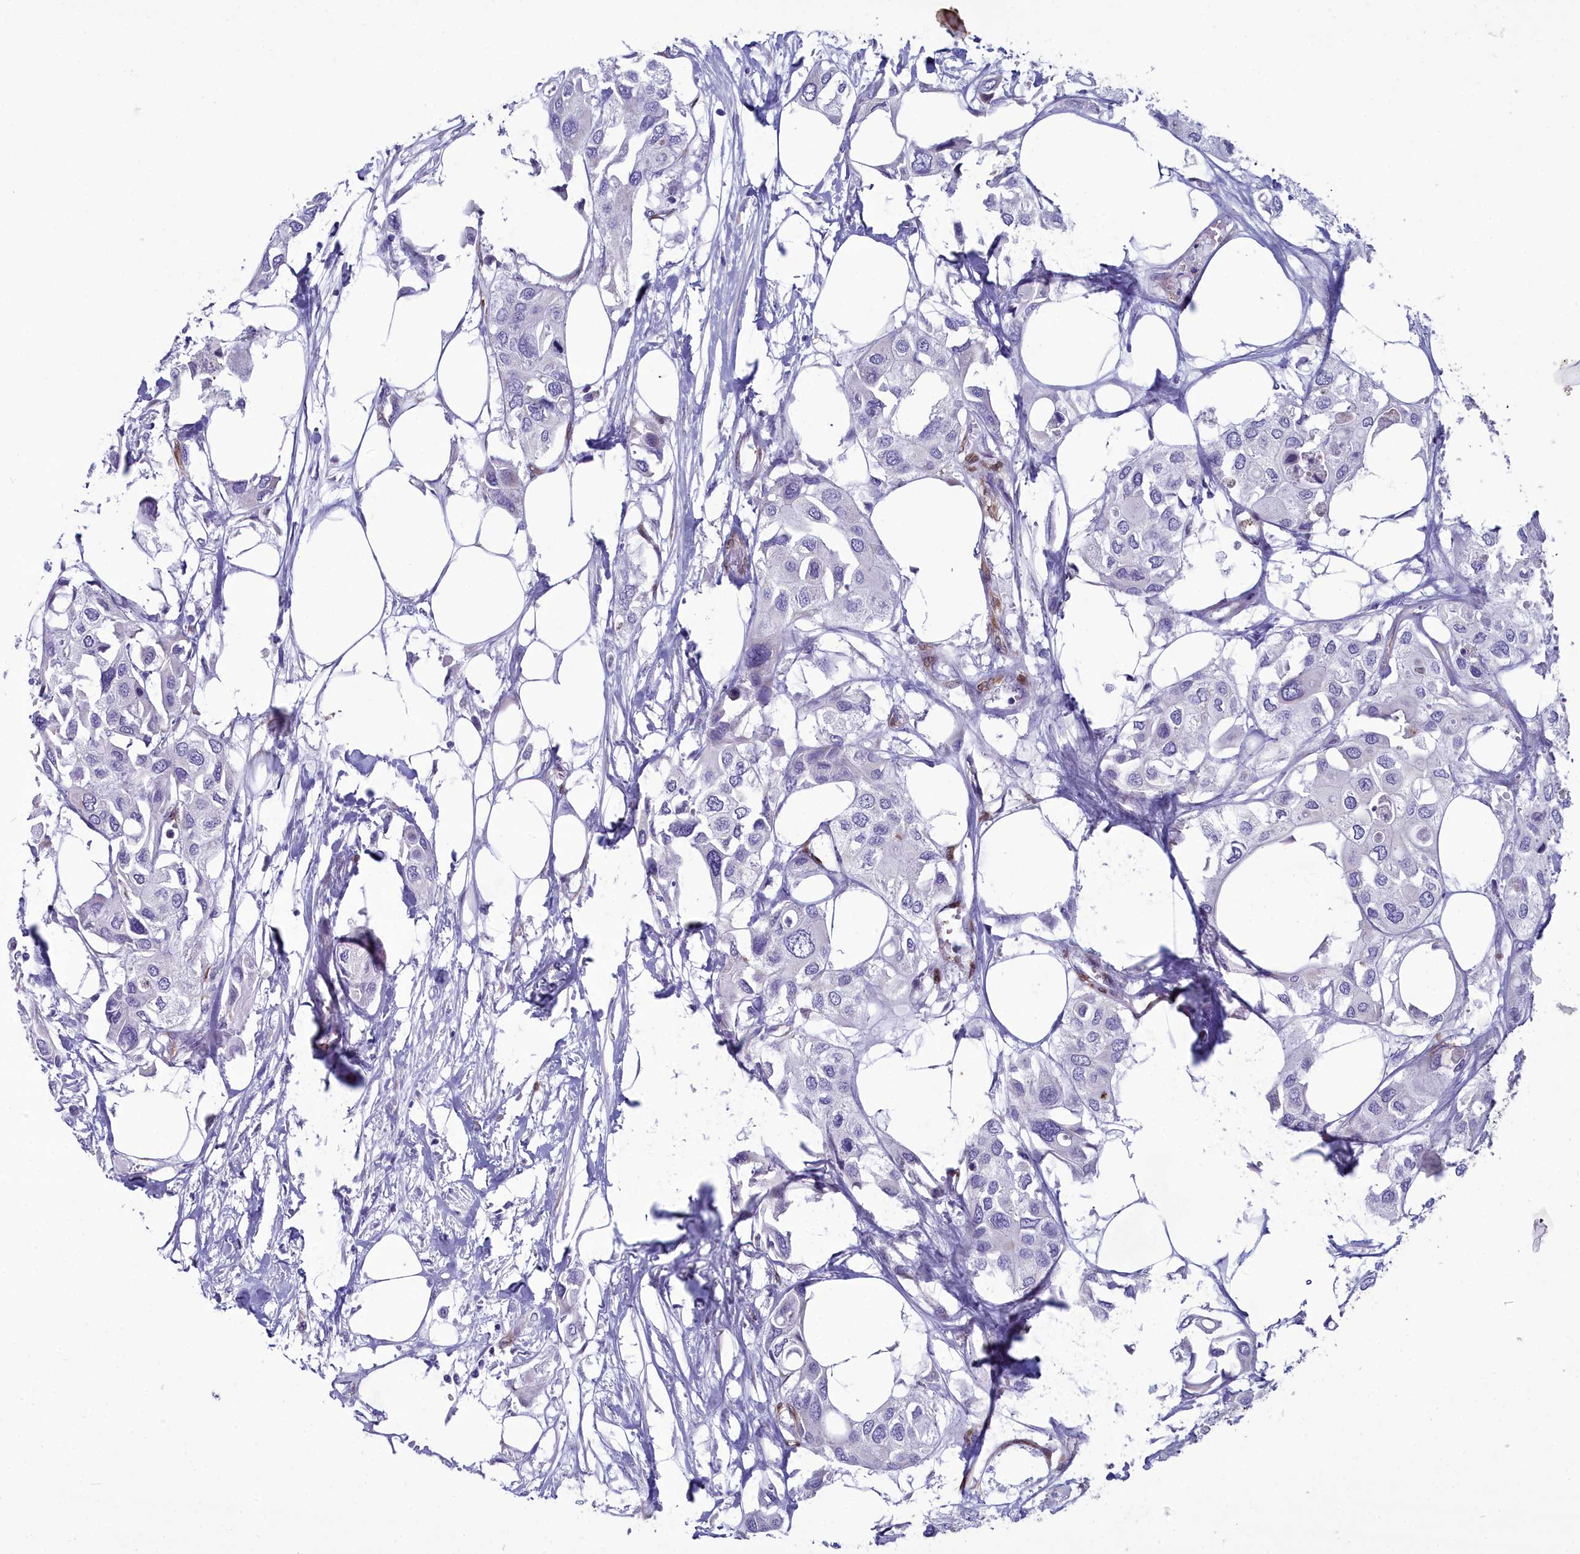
{"staining": {"intensity": "negative", "quantity": "none", "location": "none"}, "tissue": "urothelial cancer", "cell_type": "Tumor cells", "image_type": "cancer", "snomed": [{"axis": "morphology", "description": "Urothelial carcinoma, High grade"}, {"axis": "topography", "description": "Urinary bladder"}], "caption": "Urothelial cancer stained for a protein using immunohistochemistry (IHC) shows no expression tumor cells.", "gene": "PPP1R14A", "patient": {"sex": "male", "age": 64}}